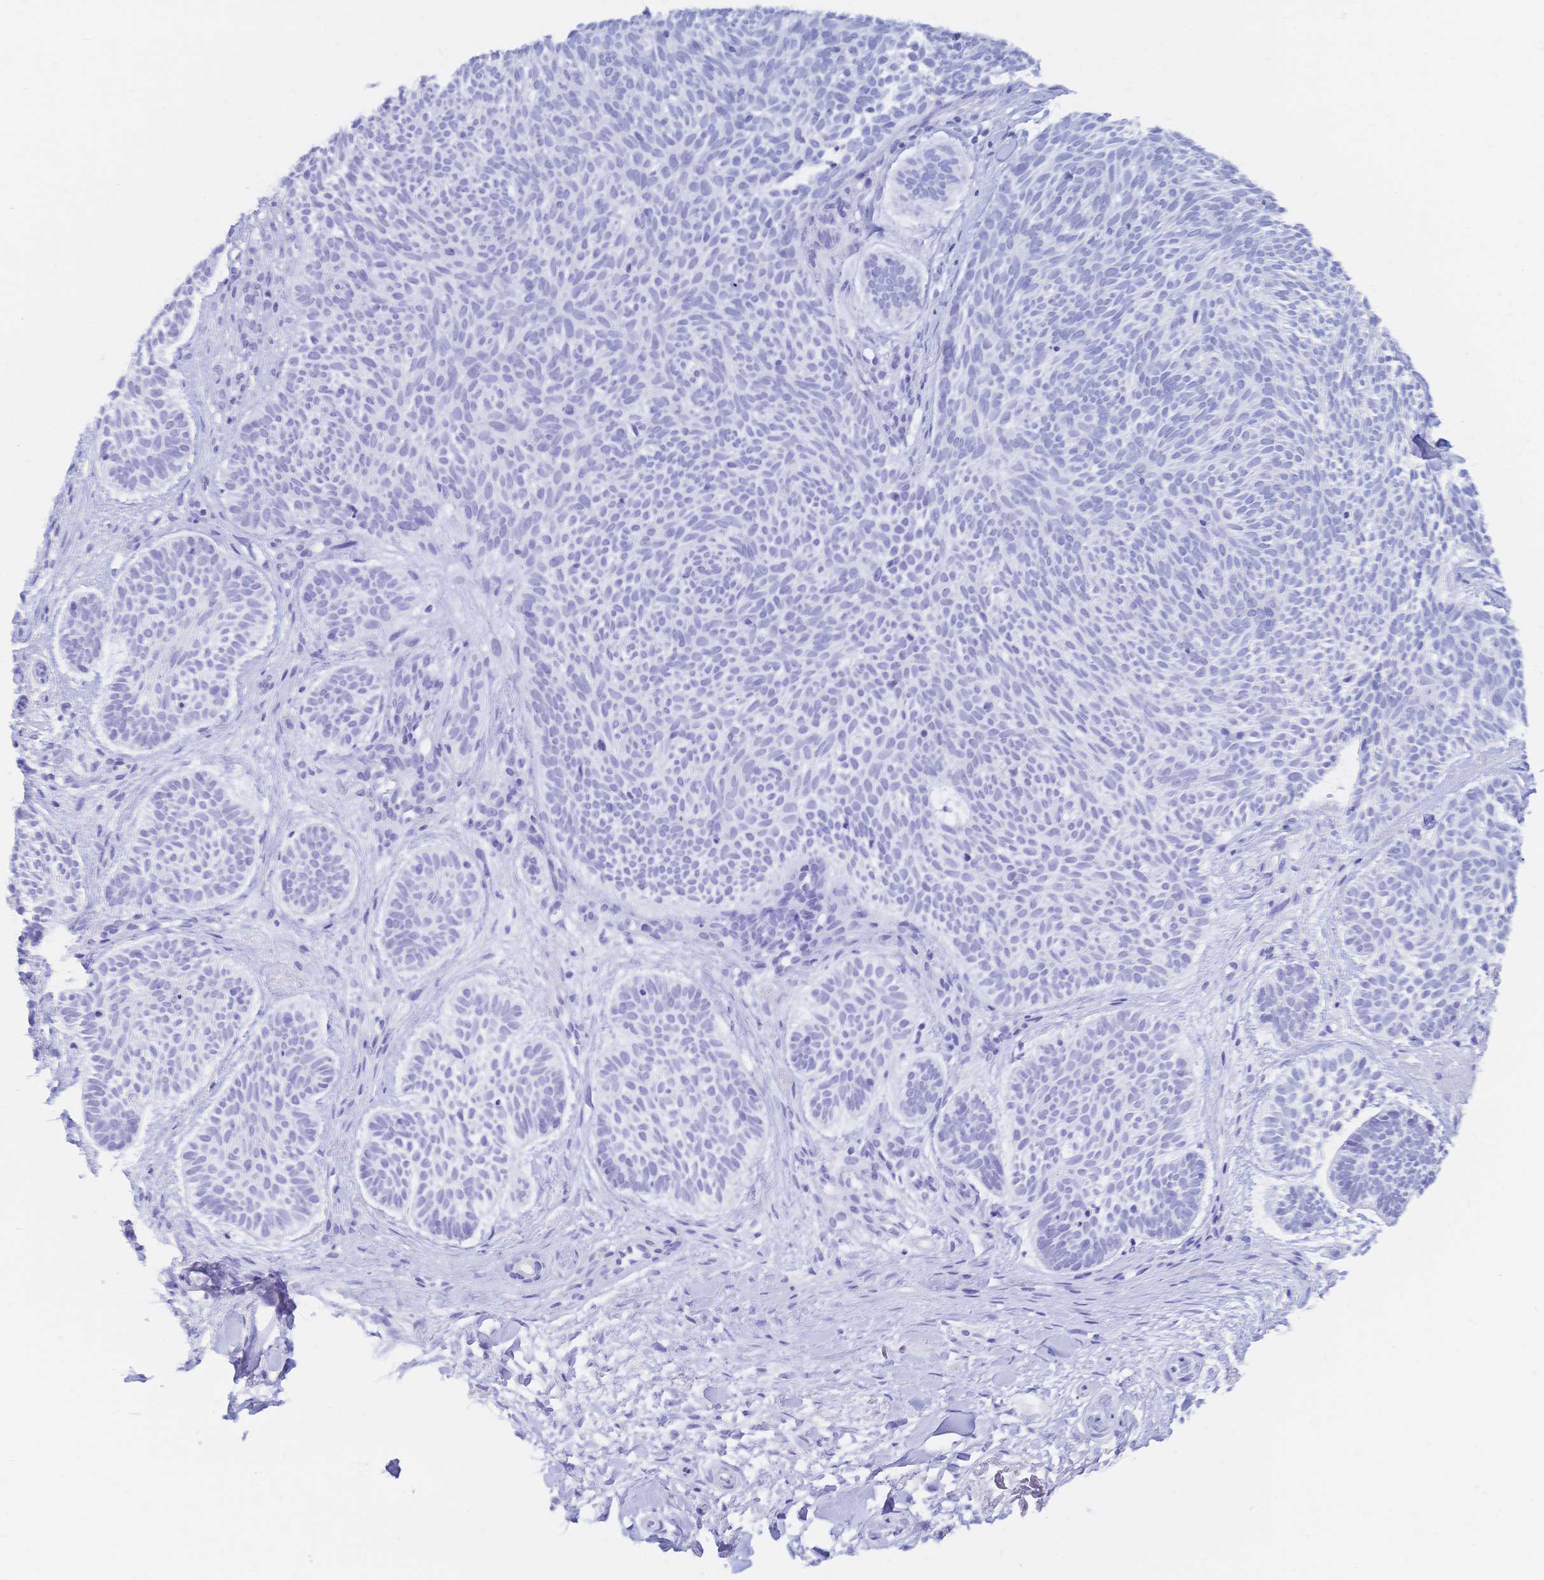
{"staining": {"intensity": "negative", "quantity": "none", "location": "none"}, "tissue": "skin cancer", "cell_type": "Tumor cells", "image_type": "cancer", "snomed": [{"axis": "morphology", "description": "Basal cell carcinoma"}, {"axis": "topography", "description": "Skin"}], "caption": "A photomicrograph of human skin cancer is negative for staining in tumor cells.", "gene": "MEP1B", "patient": {"sex": "male", "age": 89}}